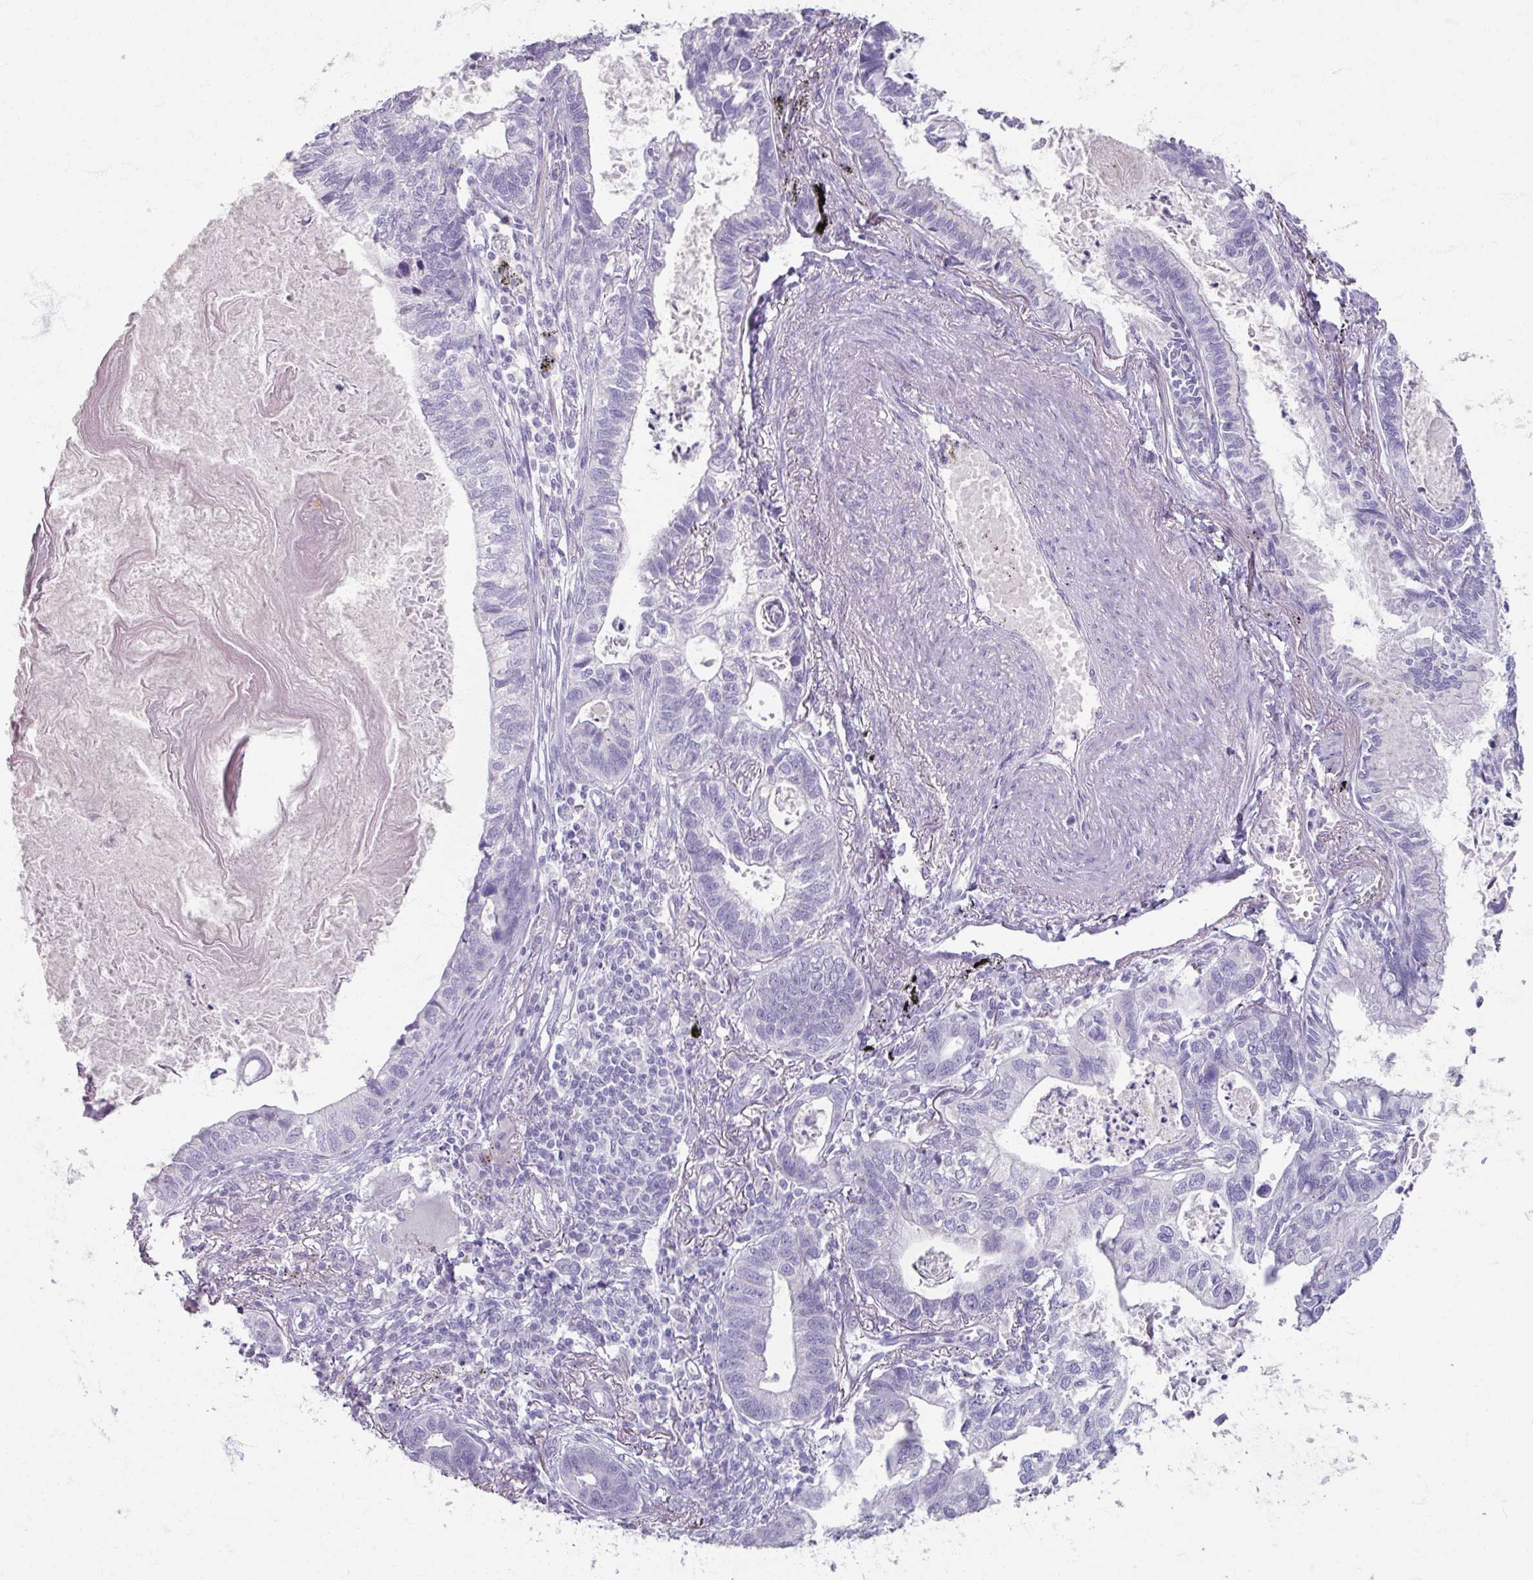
{"staining": {"intensity": "negative", "quantity": "none", "location": "none"}, "tissue": "lung cancer", "cell_type": "Tumor cells", "image_type": "cancer", "snomed": [{"axis": "morphology", "description": "Adenocarcinoma, NOS"}, {"axis": "topography", "description": "Lung"}], "caption": "IHC histopathology image of human lung adenocarcinoma stained for a protein (brown), which reveals no positivity in tumor cells.", "gene": "TG", "patient": {"sex": "male", "age": 67}}